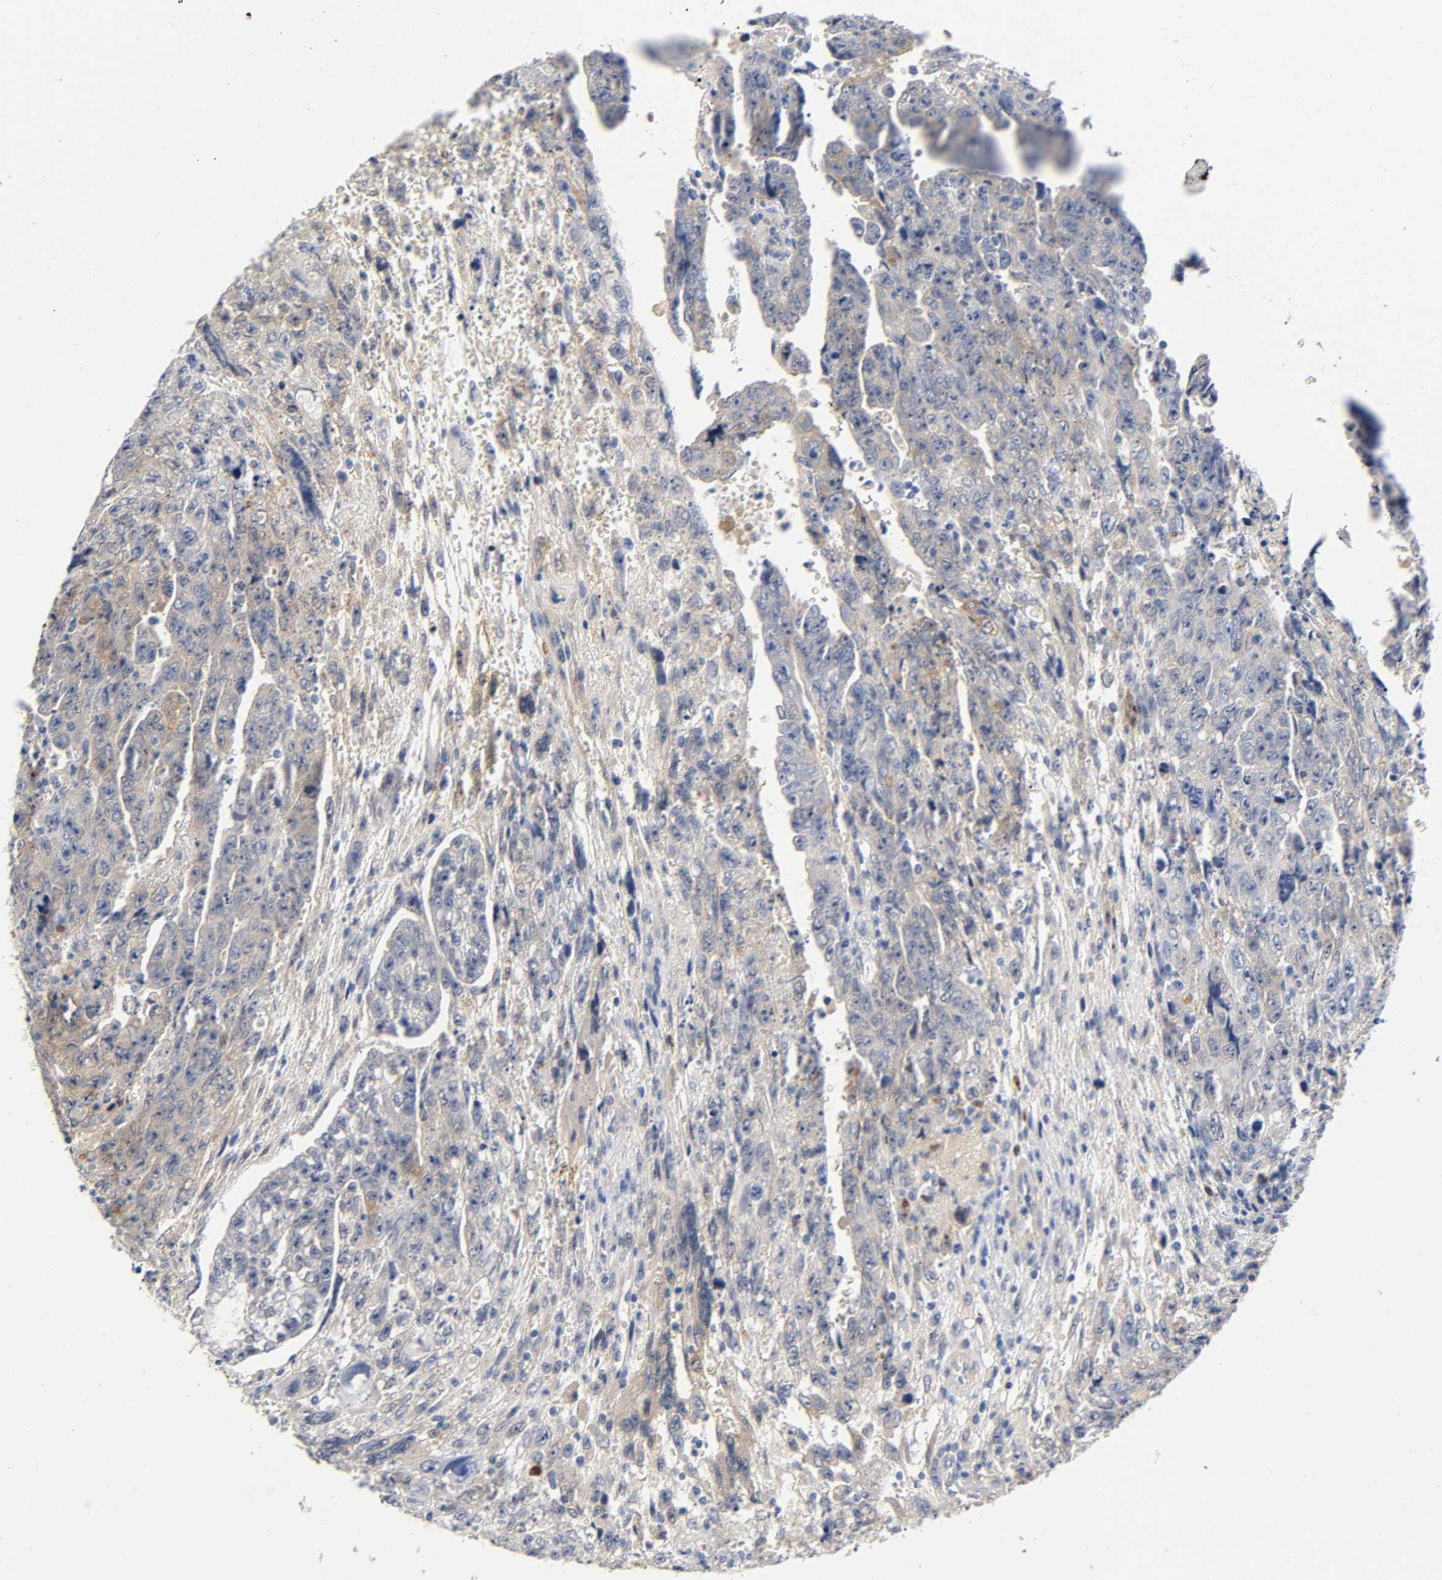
{"staining": {"intensity": "weak", "quantity": "25%-75%", "location": "cytoplasmic/membranous"}, "tissue": "testis cancer", "cell_type": "Tumor cells", "image_type": "cancer", "snomed": [{"axis": "morphology", "description": "Carcinoma, Embryonal, NOS"}, {"axis": "topography", "description": "Testis"}], "caption": "The micrograph shows immunohistochemical staining of testis cancer. There is weak cytoplasmic/membranous staining is present in approximately 25%-75% of tumor cells.", "gene": "TNC", "patient": {"sex": "male", "age": 28}}